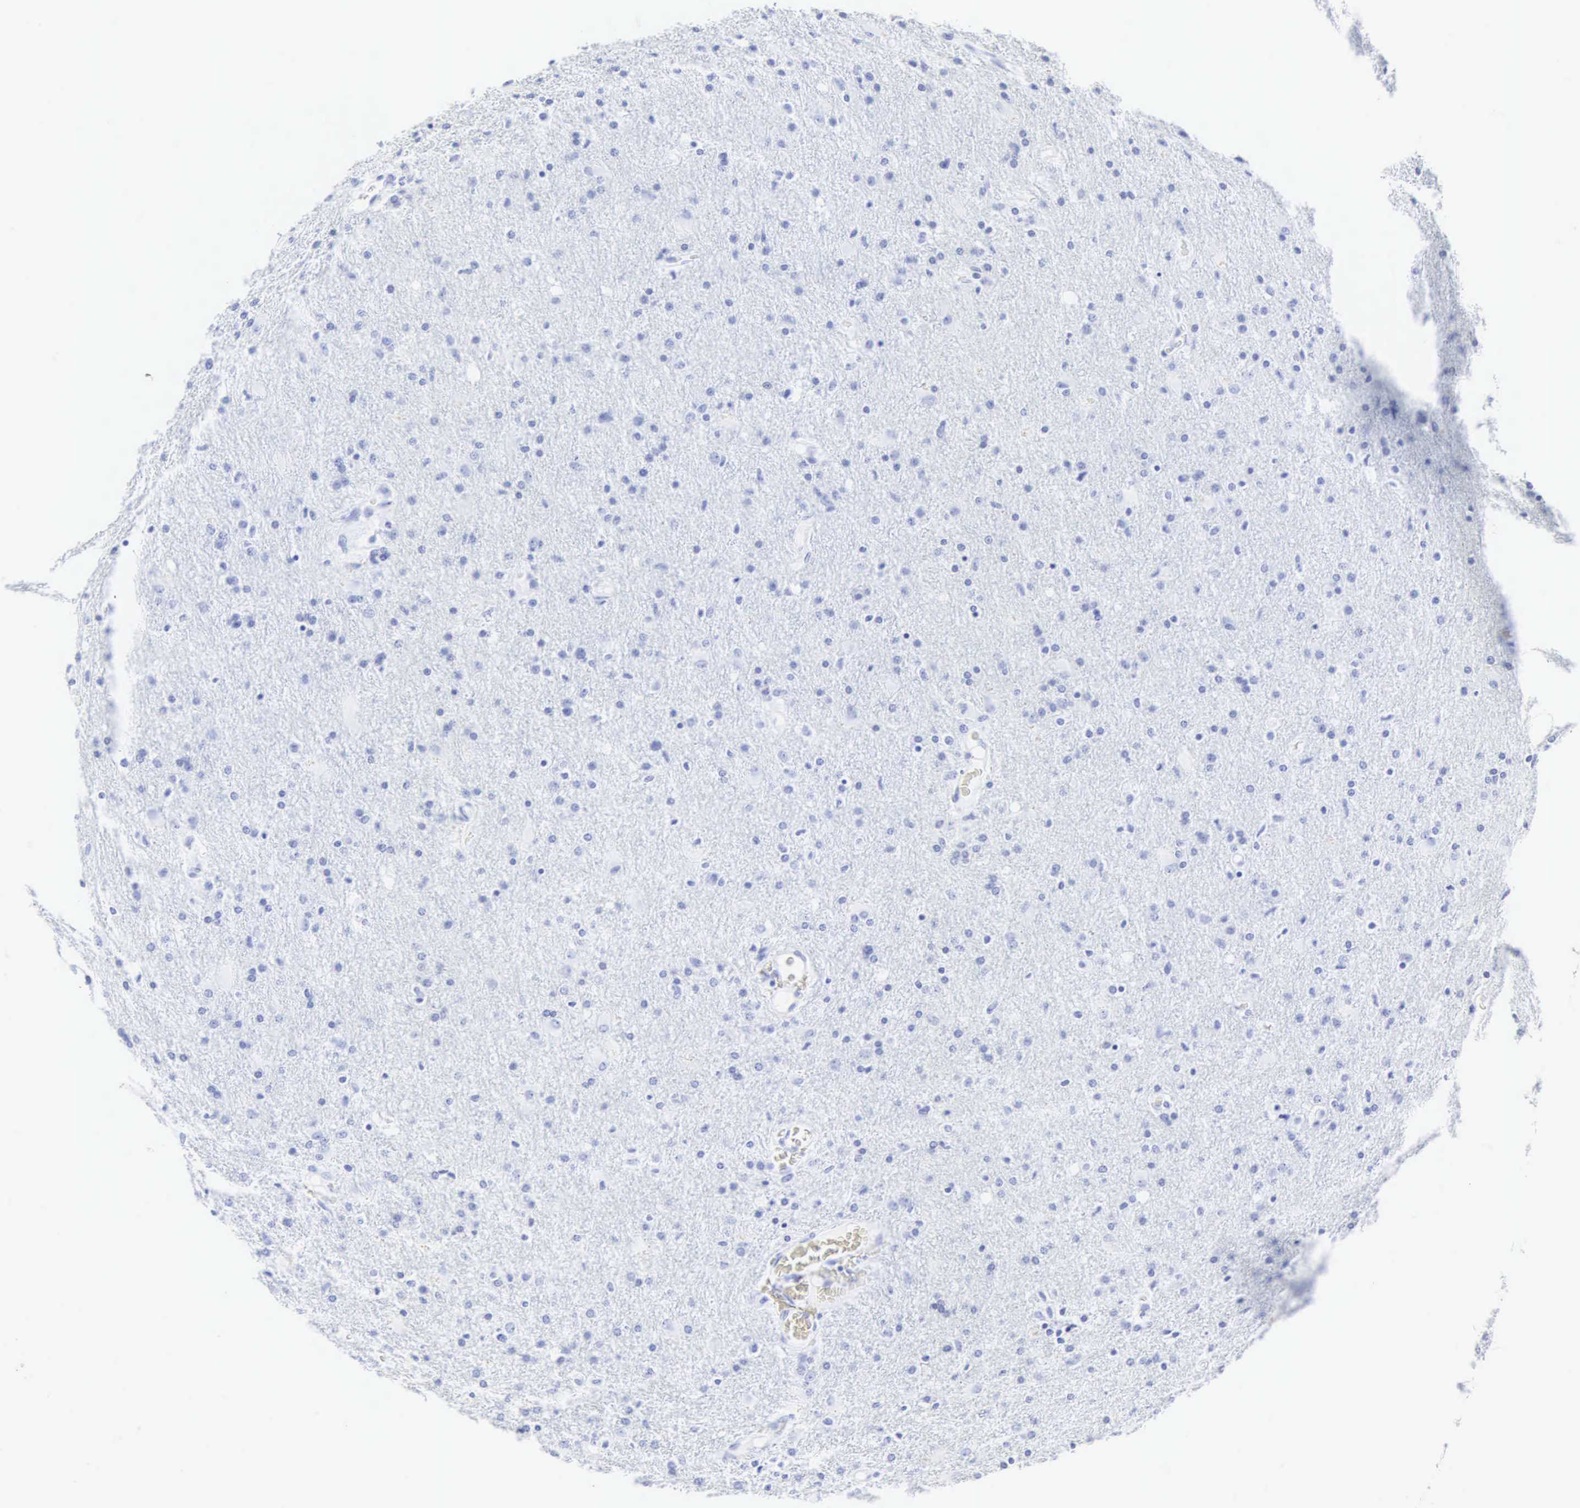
{"staining": {"intensity": "negative", "quantity": "none", "location": "none"}, "tissue": "glioma", "cell_type": "Tumor cells", "image_type": "cancer", "snomed": [{"axis": "morphology", "description": "Glioma, malignant, High grade"}, {"axis": "topography", "description": "Brain"}], "caption": "Immunohistochemistry (IHC) micrograph of human glioma stained for a protein (brown), which shows no positivity in tumor cells. The staining is performed using DAB (3,3'-diaminobenzidine) brown chromogen with nuclei counter-stained in using hematoxylin.", "gene": "CGB3", "patient": {"sex": "male", "age": 68}}